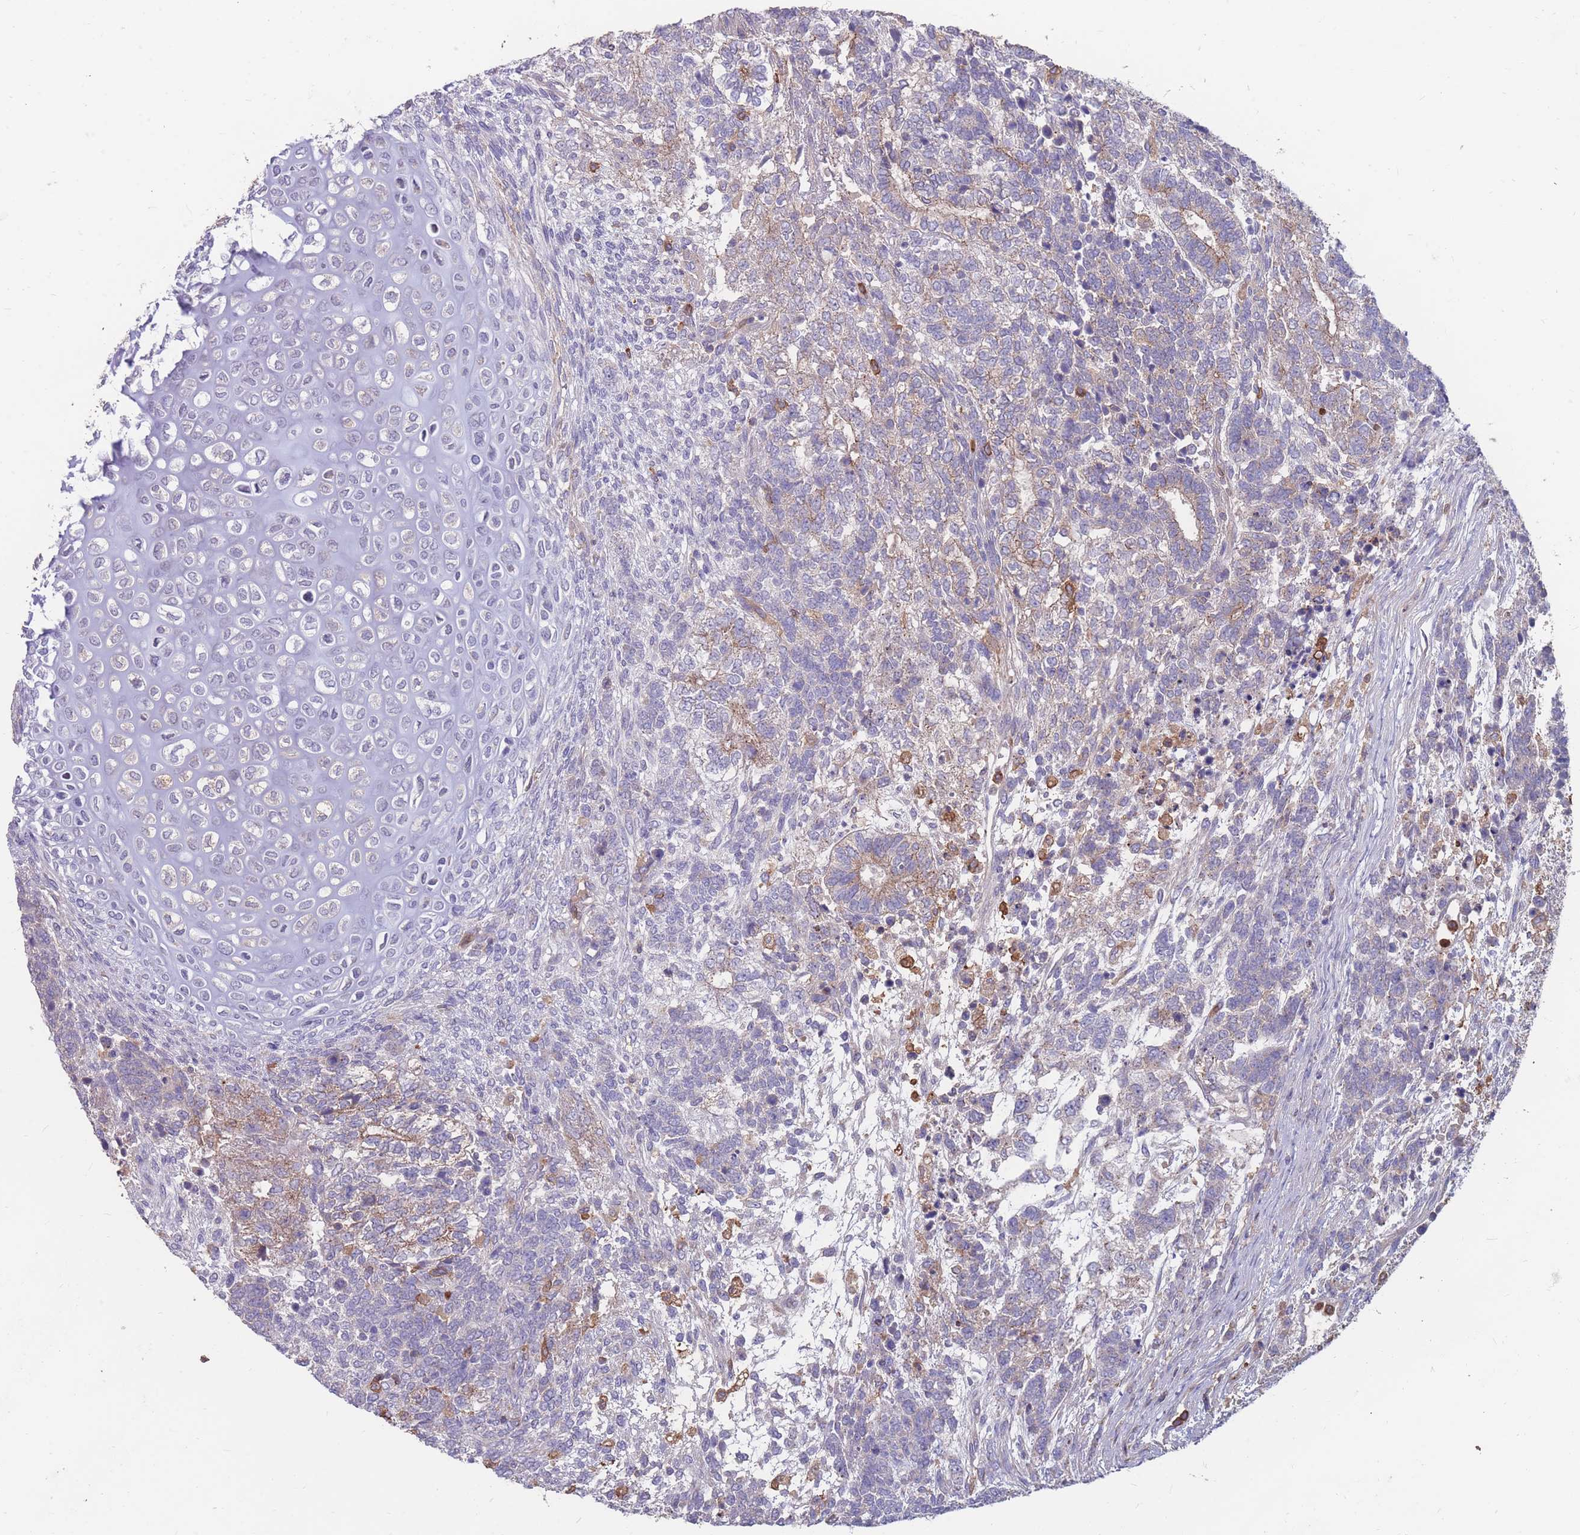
{"staining": {"intensity": "weak", "quantity": "<25%", "location": "cytoplasmic/membranous"}, "tissue": "testis cancer", "cell_type": "Tumor cells", "image_type": "cancer", "snomed": [{"axis": "morphology", "description": "Carcinoma, Embryonal, NOS"}, {"axis": "topography", "description": "Testis"}], "caption": "Tumor cells show no significant expression in testis cancer.", "gene": "CD33", "patient": {"sex": "male", "age": 23}}